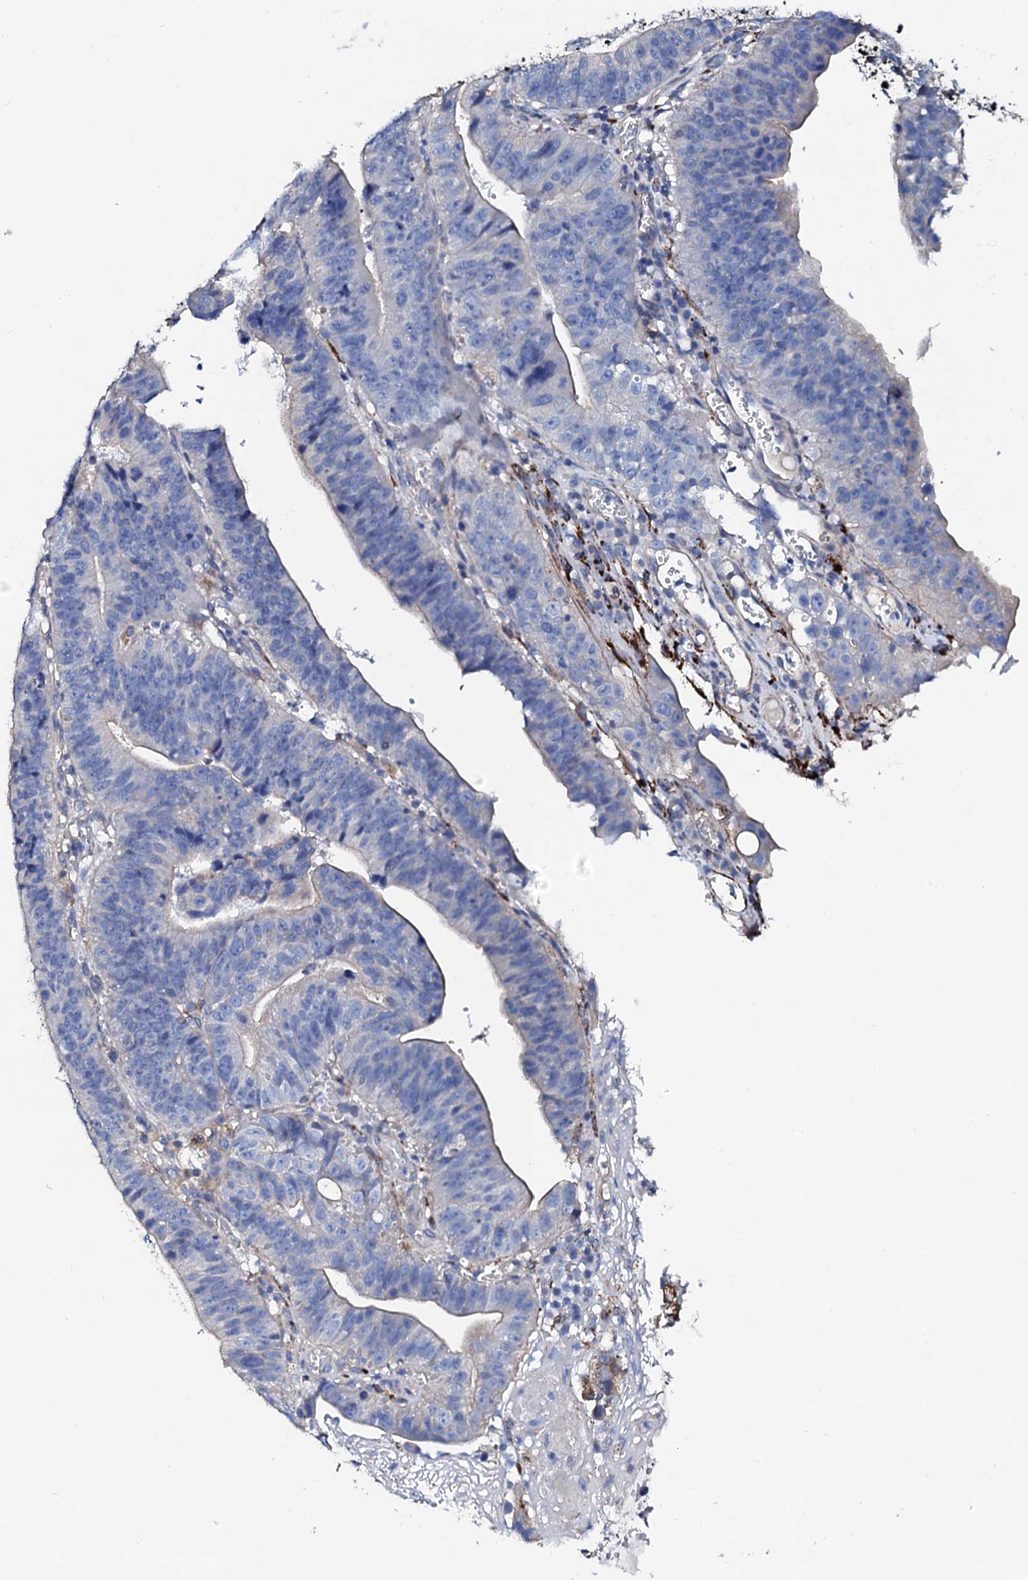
{"staining": {"intensity": "negative", "quantity": "none", "location": "none"}, "tissue": "stomach cancer", "cell_type": "Tumor cells", "image_type": "cancer", "snomed": [{"axis": "morphology", "description": "Adenocarcinoma, NOS"}, {"axis": "topography", "description": "Stomach"}], "caption": "A high-resolution histopathology image shows IHC staining of adenocarcinoma (stomach), which demonstrates no significant expression in tumor cells.", "gene": "KLHL32", "patient": {"sex": "male", "age": 59}}